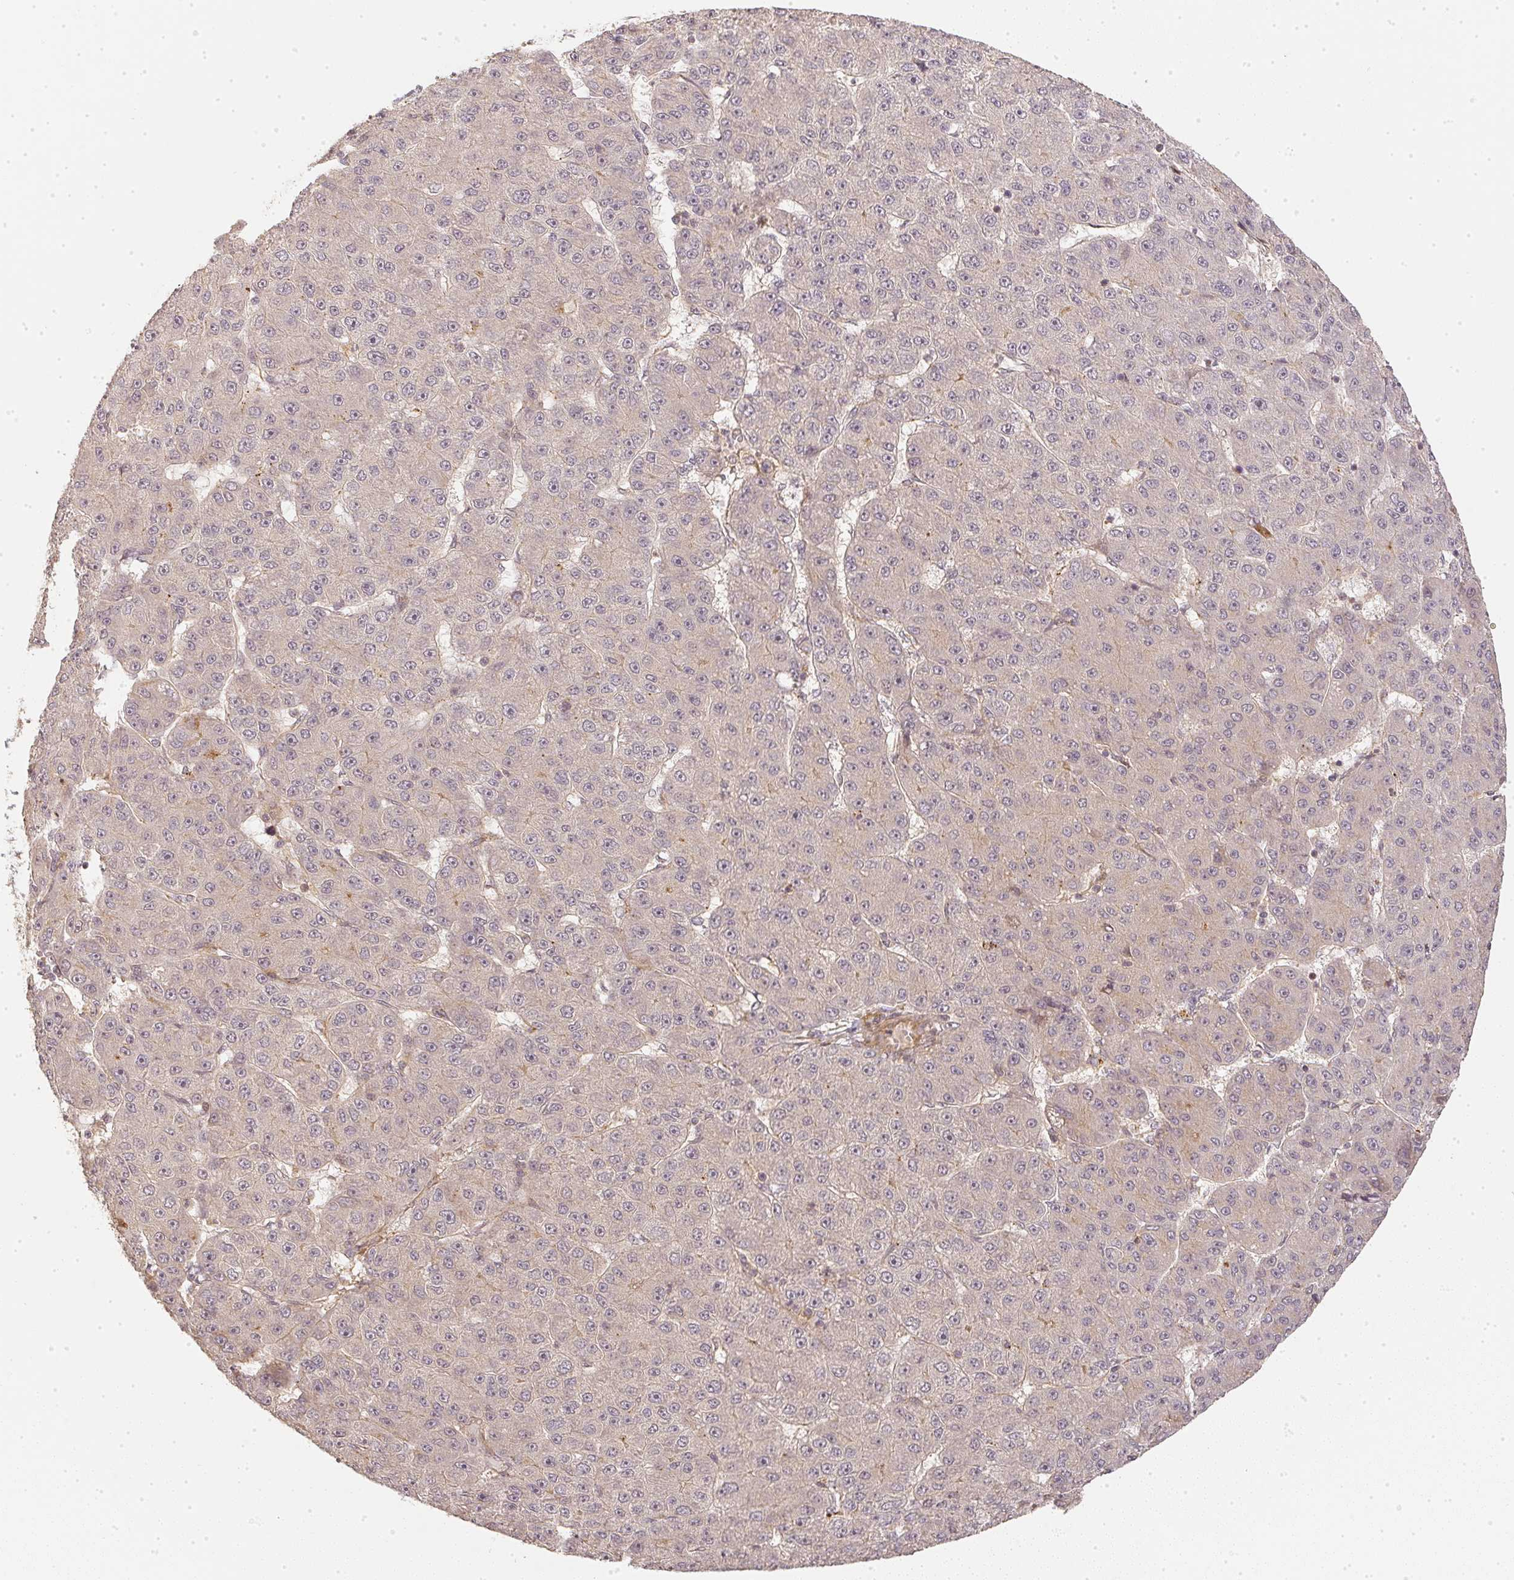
{"staining": {"intensity": "negative", "quantity": "none", "location": "none"}, "tissue": "liver cancer", "cell_type": "Tumor cells", "image_type": "cancer", "snomed": [{"axis": "morphology", "description": "Carcinoma, Hepatocellular, NOS"}, {"axis": "topography", "description": "Liver"}], "caption": "IHC histopathology image of neoplastic tissue: human liver cancer stained with DAB (3,3'-diaminobenzidine) shows no significant protein expression in tumor cells.", "gene": "SERPINE1", "patient": {"sex": "male", "age": 67}}